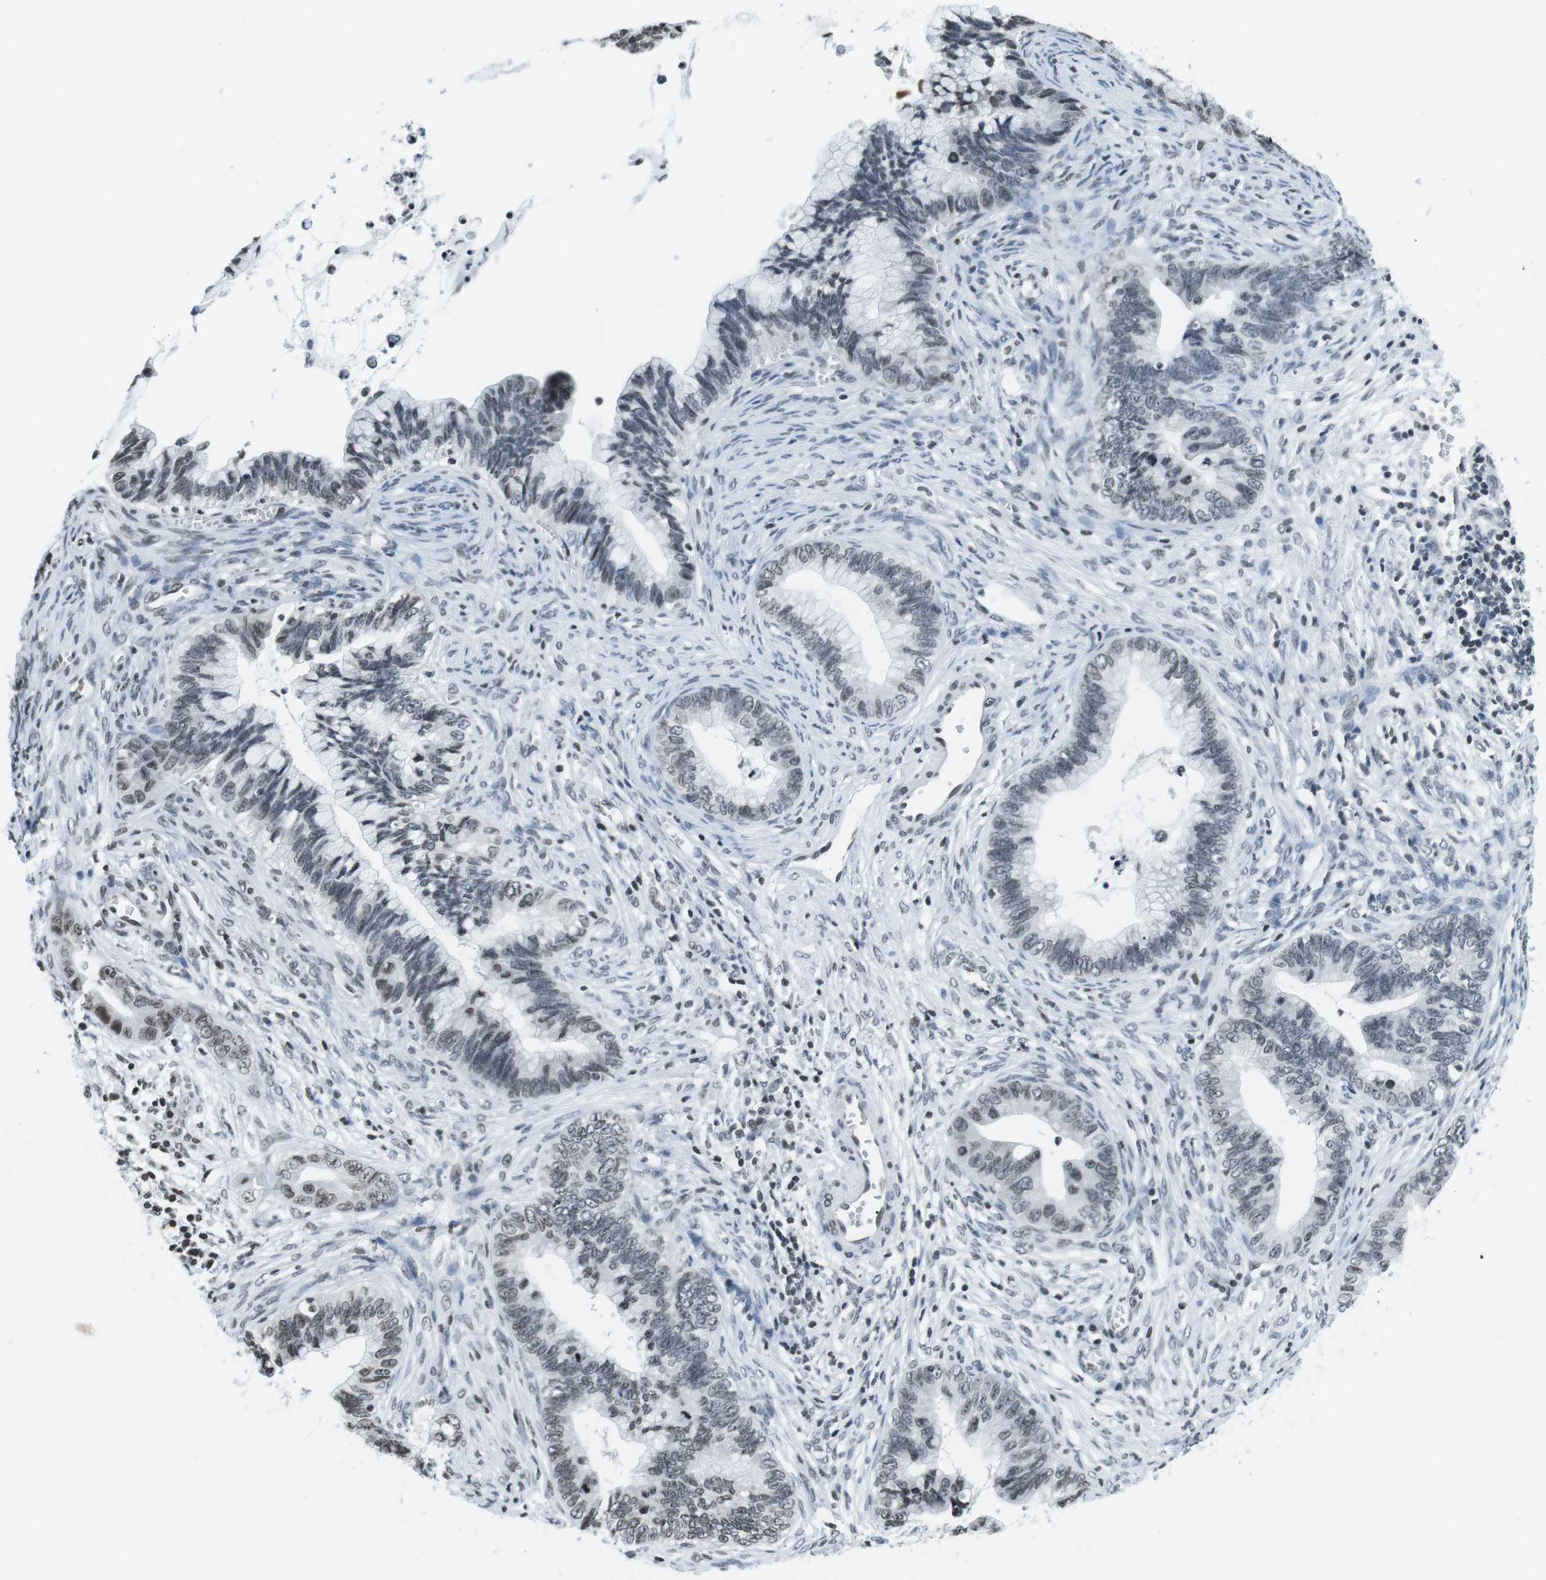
{"staining": {"intensity": "weak", "quantity": "<25%", "location": "nuclear"}, "tissue": "cervical cancer", "cell_type": "Tumor cells", "image_type": "cancer", "snomed": [{"axis": "morphology", "description": "Adenocarcinoma, NOS"}, {"axis": "topography", "description": "Cervix"}], "caption": "Cervical cancer was stained to show a protein in brown. There is no significant positivity in tumor cells. The staining was performed using DAB to visualize the protein expression in brown, while the nuclei were stained in blue with hematoxylin (Magnification: 20x).", "gene": "E2F2", "patient": {"sex": "female", "age": 44}}